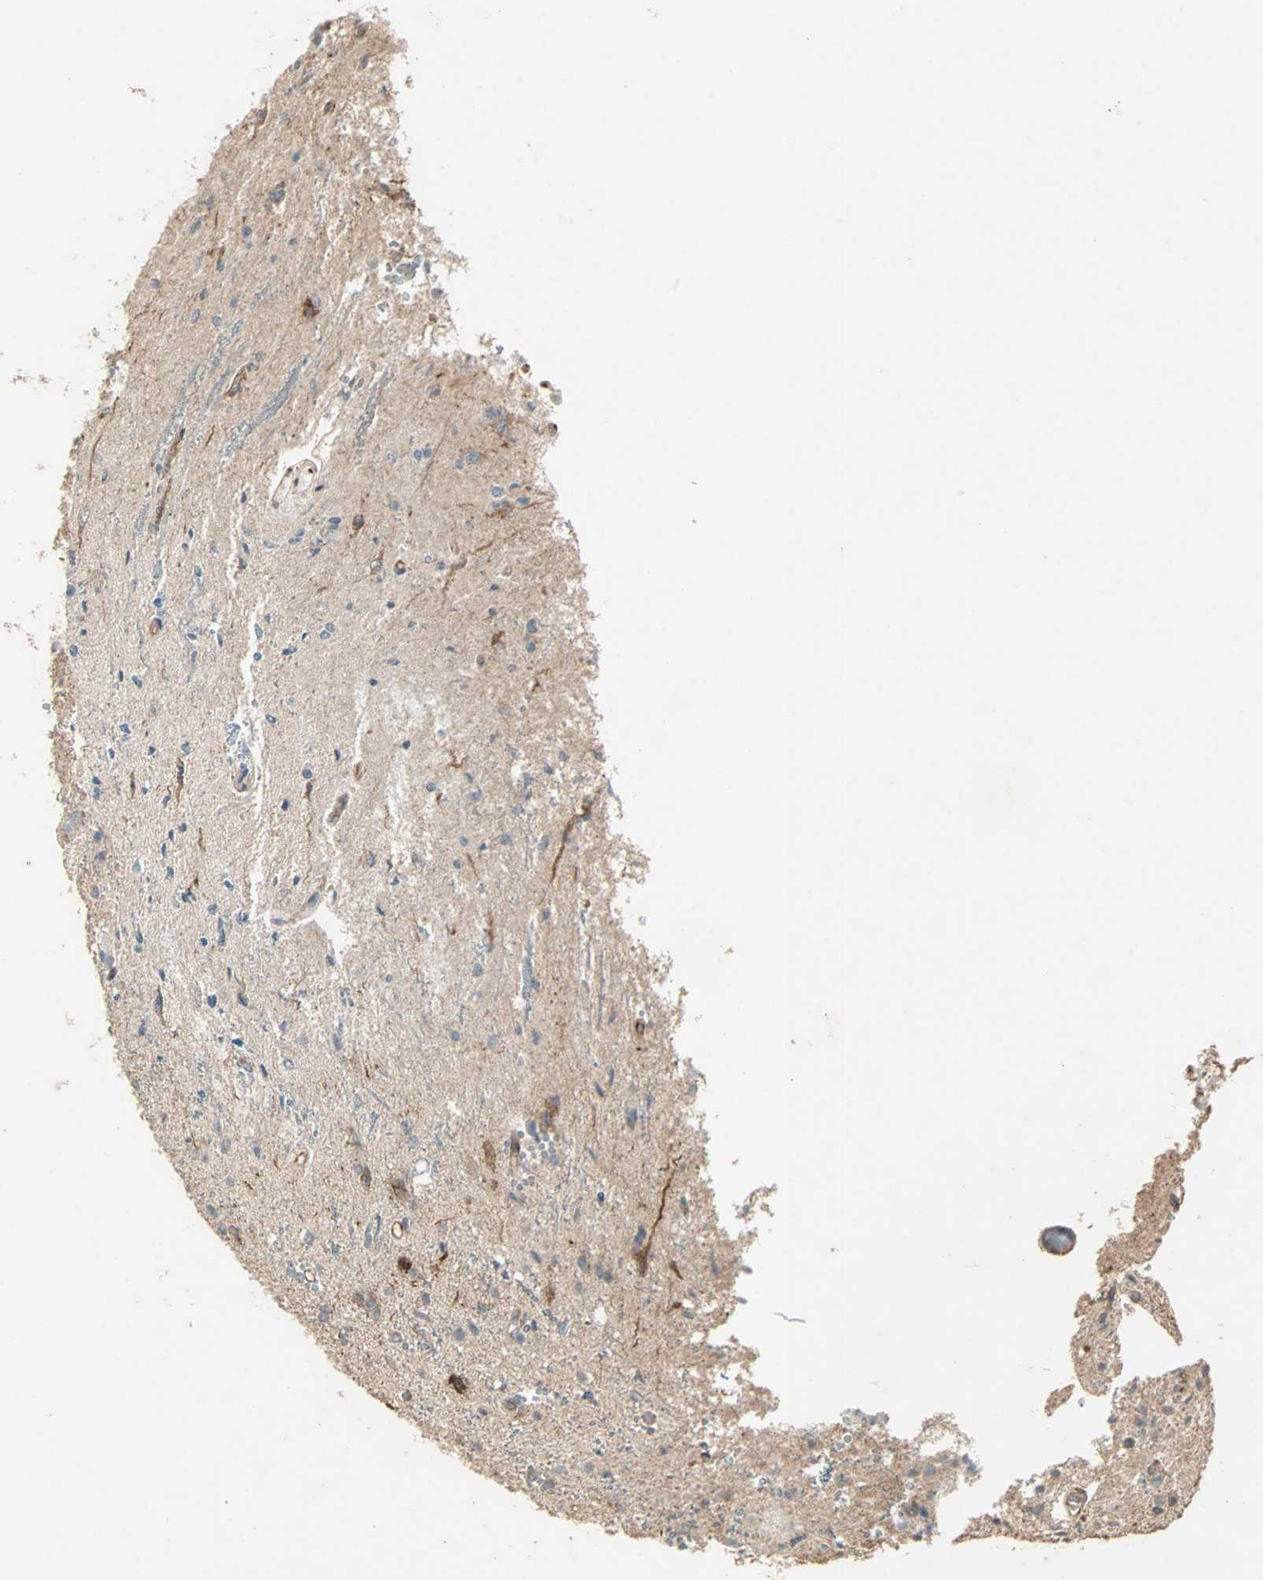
{"staining": {"intensity": "weak", "quantity": "<25%", "location": "cytoplasmic/membranous"}, "tissue": "glioma", "cell_type": "Tumor cells", "image_type": "cancer", "snomed": [{"axis": "morphology", "description": "Glioma, malignant, High grade"}, {"axis": "topography", "description": "Brain"}], "caption": "Immunohistochemistry photomicrograph of neoplastic tissue: glioma stained with DAB (3,3'-diaminobenzidine) displays no significant protein expression in tumor cells. Nuclei are stained in blue.", "gene": "TRPV4", "patient": {"sex": "male", "age": 47}}